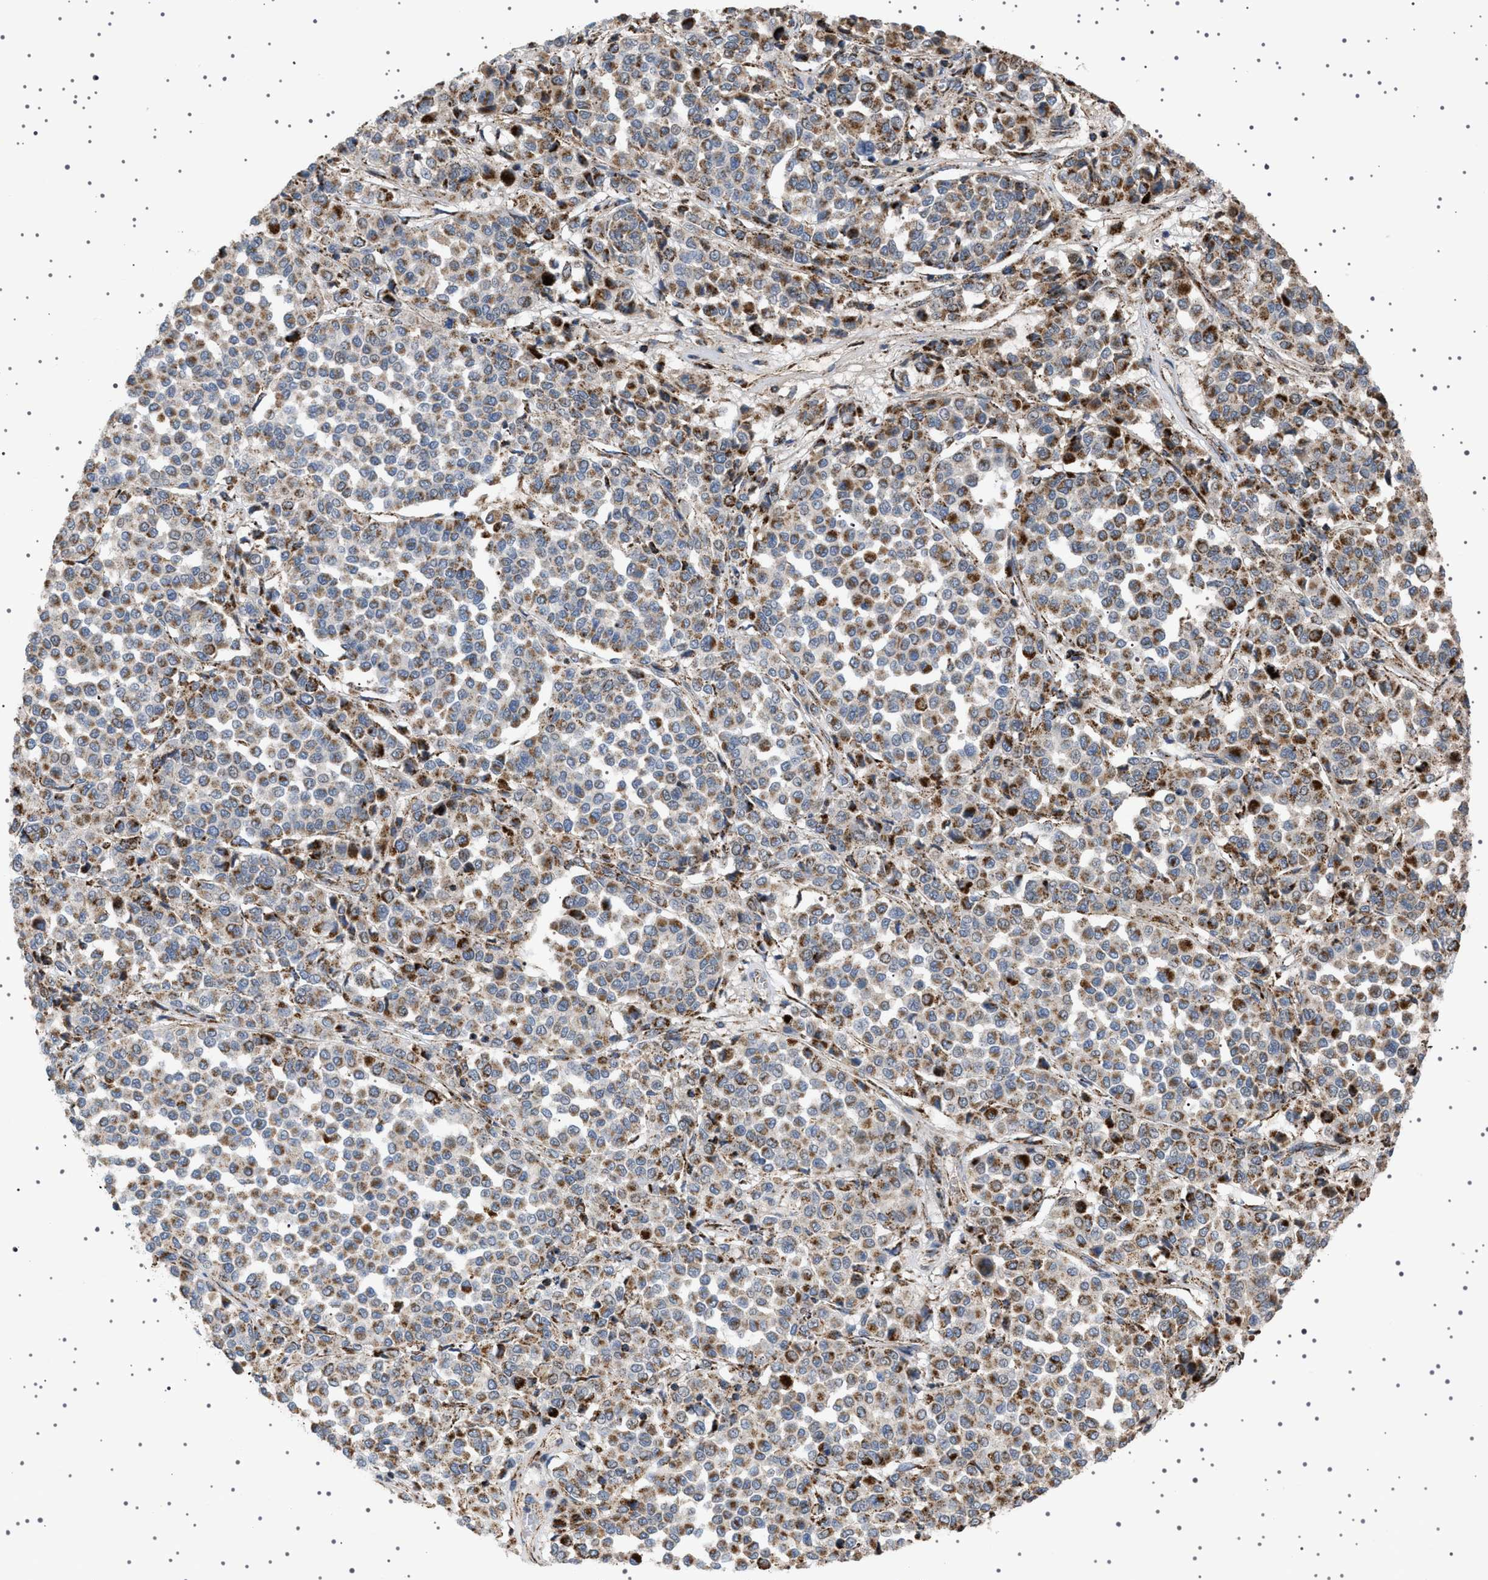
{"staining": {"intensity": "strong", "quantity": ">75%", "location": "cytoplasmic/membranous"}, "tissue": "melanoma", "cell_type": "Tumor cells", "image_type": "cancer", "snomed": [{"axis": "morphology", "description": "Malignant melanoma, Metastatic site"}, {"axis": "topography", "description": "Pancreas"}], "caption": "Protein expression analysis of human melanoma reveals strong cytoplasmic/membranous positivity in about >75% of tumor cells. Using DAB (3,3'-diaminobenzidine) (brown) and hematoxylin (blue) stains, captured at high magnification using brightfield microscopy.", "gene": "UBXN8", "patient": {"sex": "female", "age": 30}}